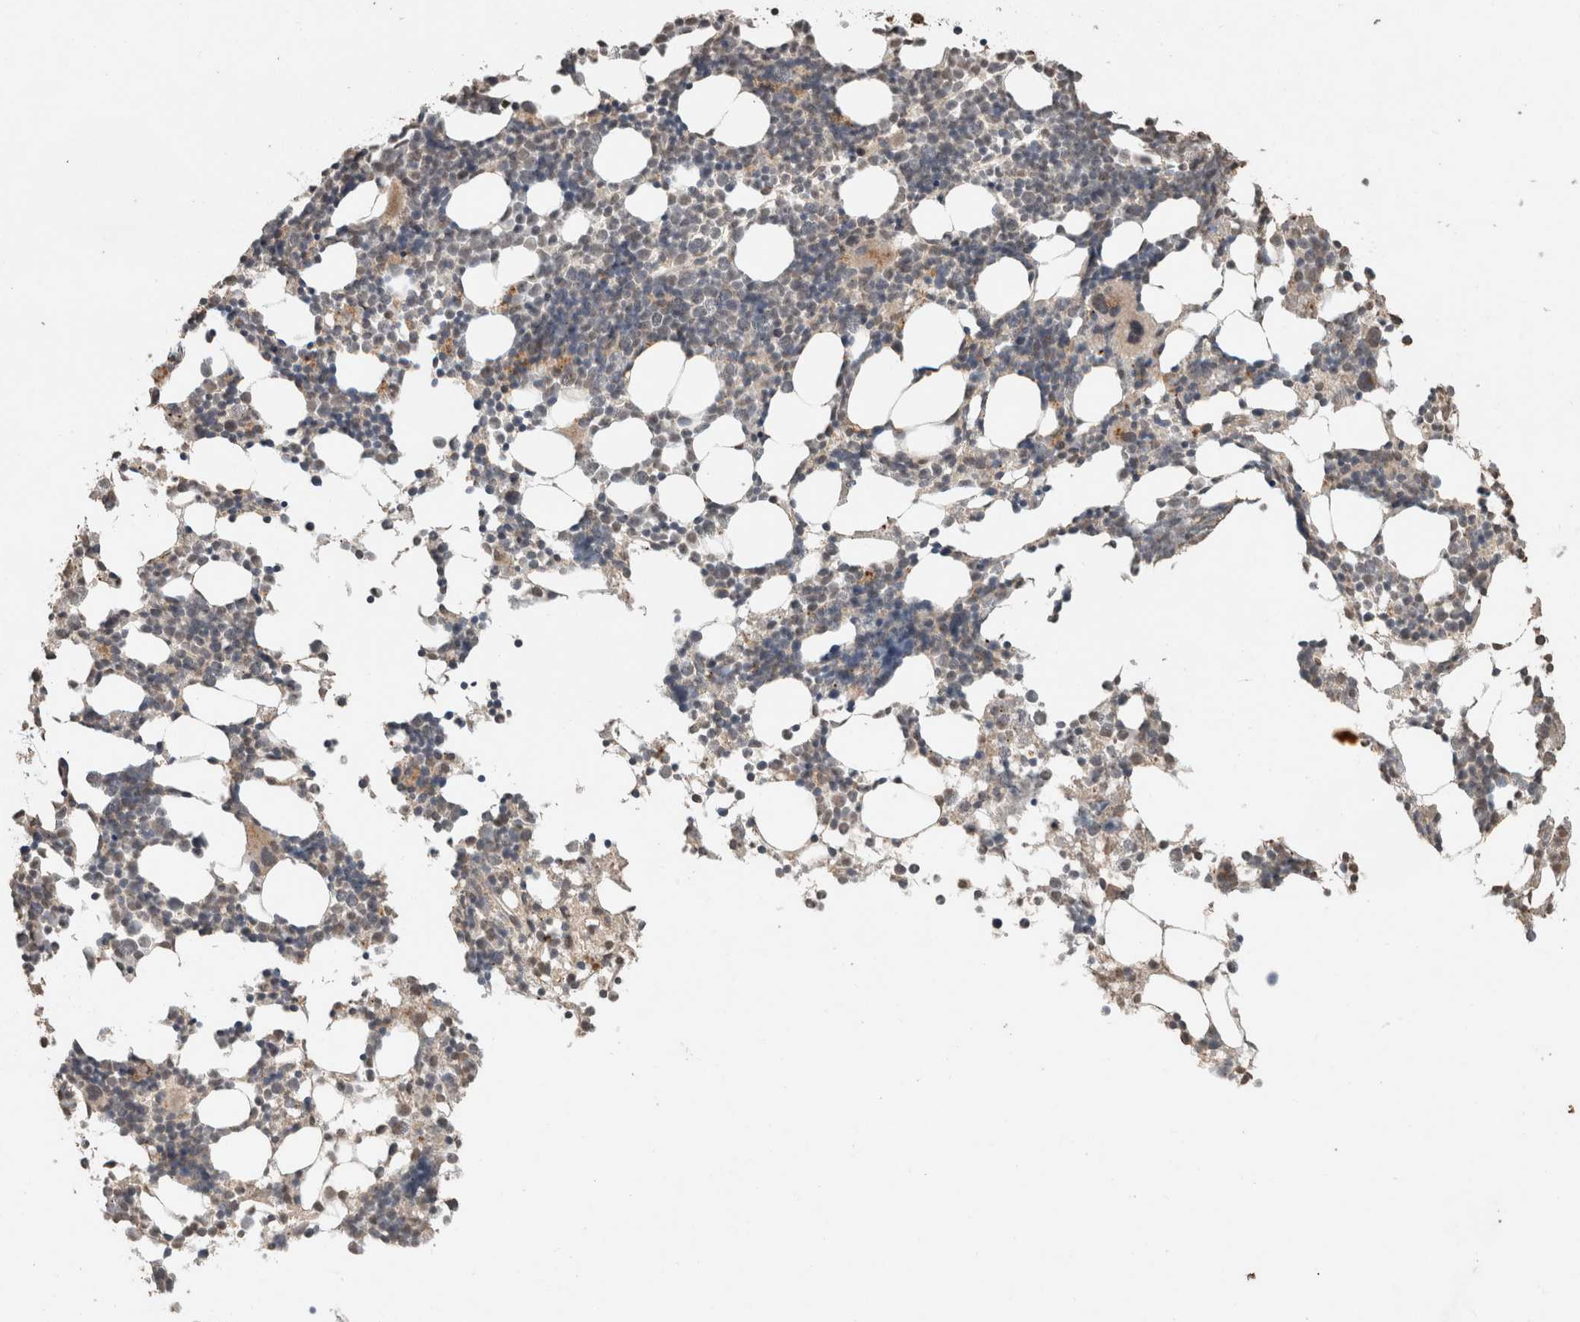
{"staining": {"intensity": "weak", "quantity": "25%-75%", "location": "cytoplasmic/membranous"}, "tissue": "bone marrow", "cell_type": "Hematopoietic cells", "image_type": "normal", "snomed": [{"axis": "morphology", "description": "Normal tissue, NOS"}, {"axis": "morphology", "description": "Inflammation, NOS"}, {"axis": "topography", "description": "Bone marrow"}], "caption": "Immunohistochemical staining of unremarkable human bone marrow displays weak cytoplasmic/membranous protein staining in about 25%-75% of hematopoietic cells.", "gene": "FAM3A", "patient": {"sex": "male", "age": 21}}